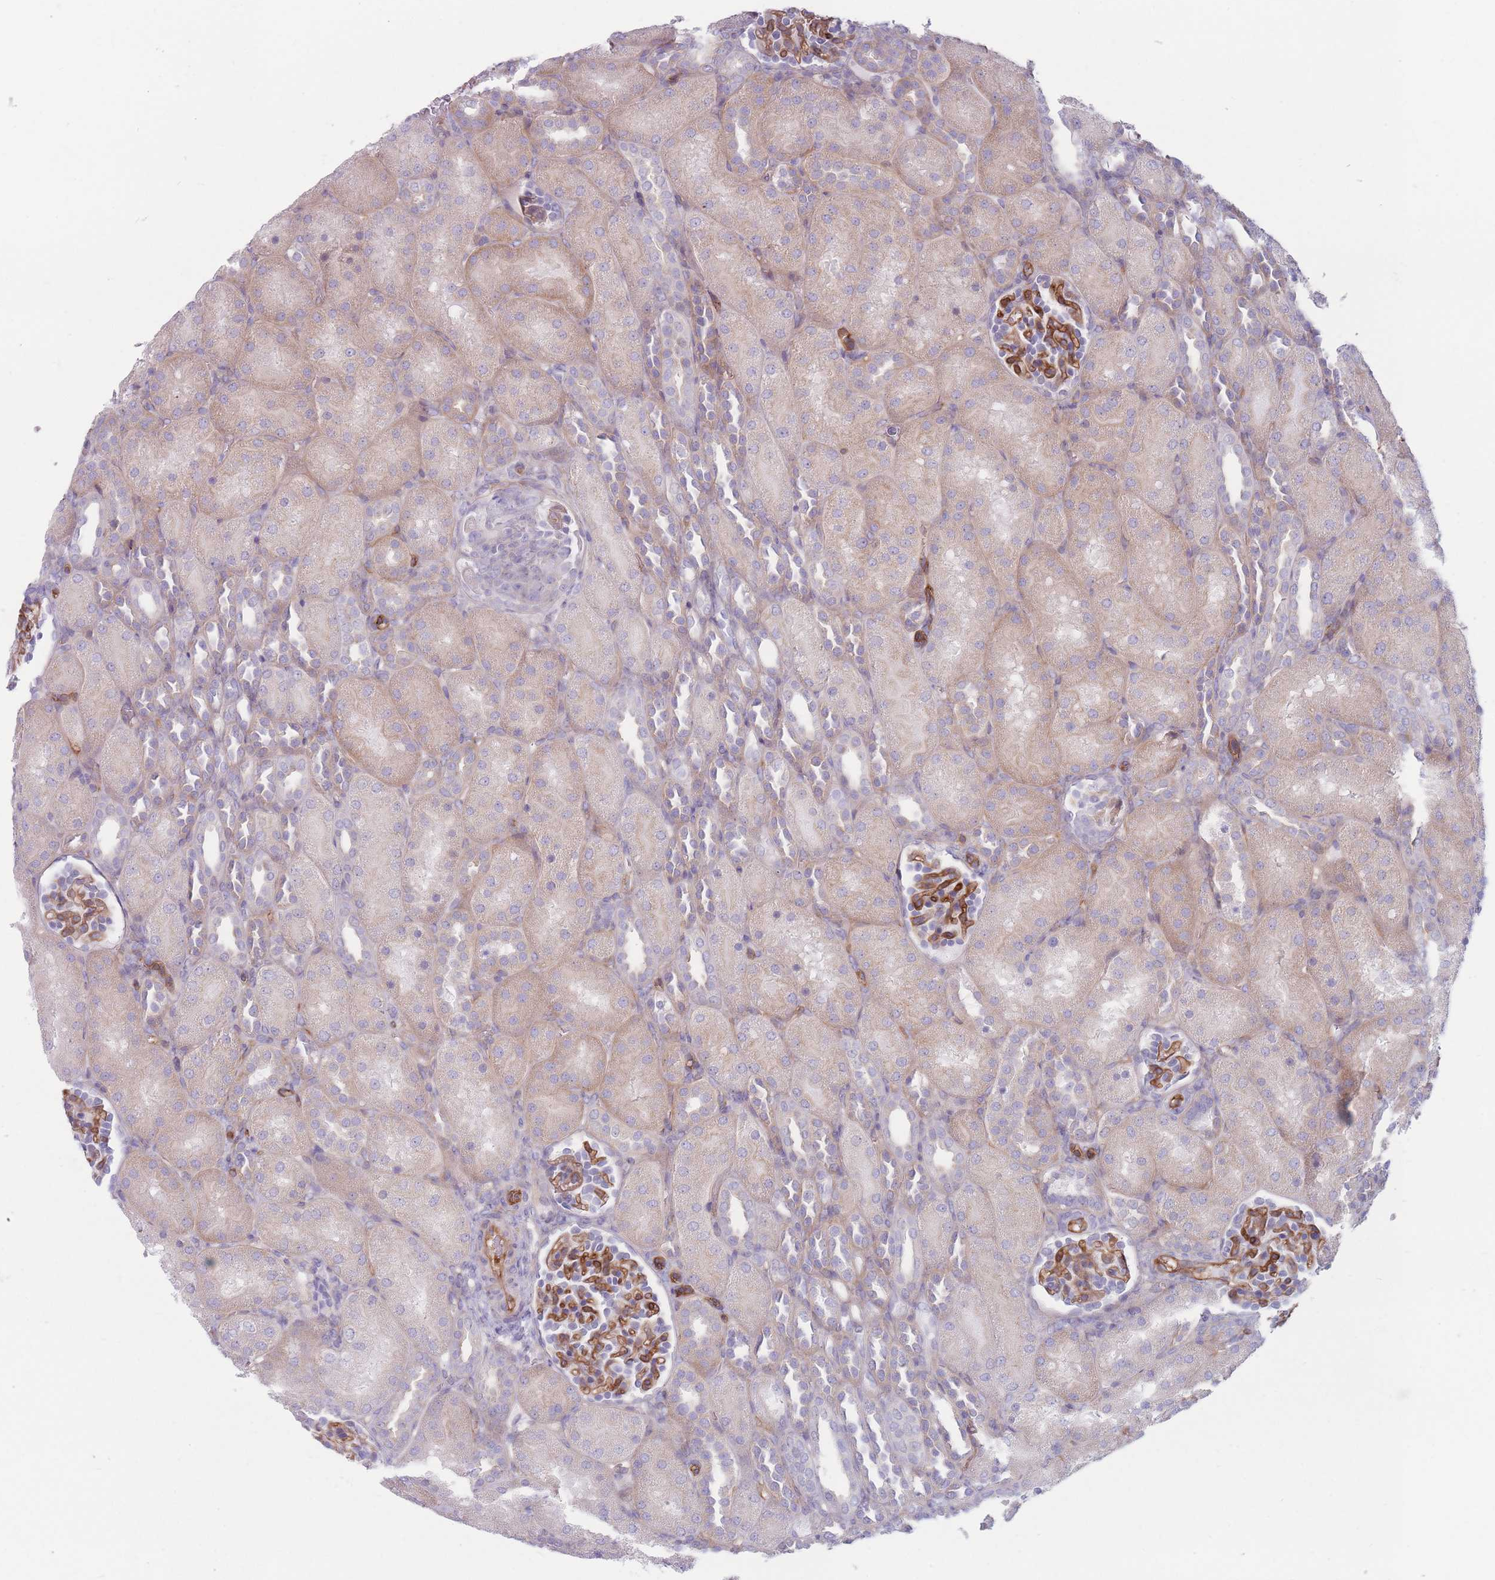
{"staining": {"intensity": "strong", "quantity": "25%-75%", "location": "cytoplasmic/membranous"}, "tissue": "kidney", "cell_type": "Cells in glomeruli", "image_type": "normal", "snomed": [{"axis": "morphology", "description": "Normal tissue, NOS"}, {"axis": "topography", "description": "Kidney"}], "caption": "A high-resolution histopathology image shows IHC staining of benign kidney, which shows strong cytoplasmic/membranous expression in about 25%-75% of cells in glomeruli.", "gene": "PLPP1", "patient": {"sex": "male", "age": 1}}